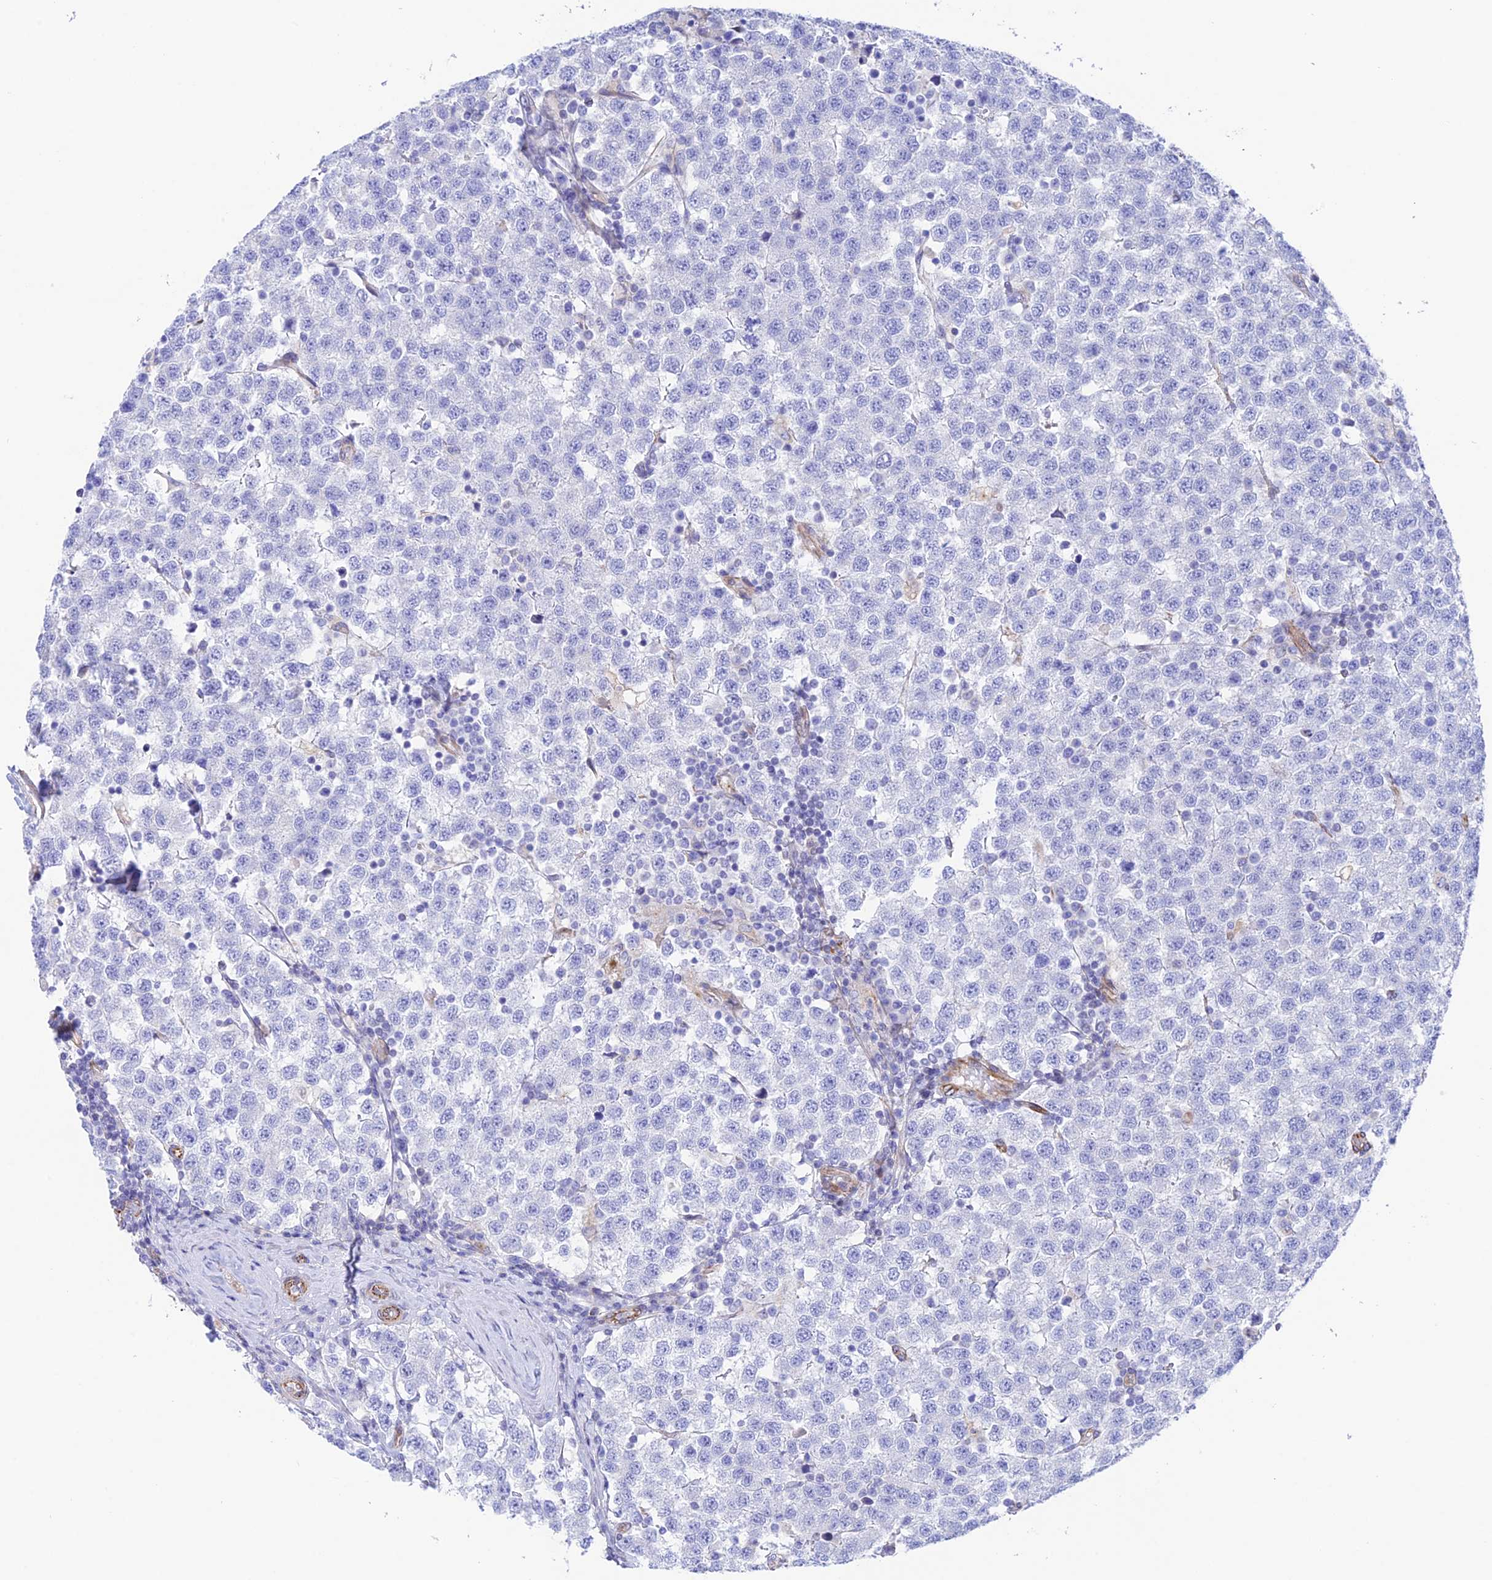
{"staining": {"intensity": "negative", "quantity": "none", "location": "none"}, "tissue": "testis cancer", "cell_type": "Tumor cells", "image_type": "cancer", "snomed": [{"axis": "morphology", "description": "Seminoma, NOS"}, {"axis": "topography", "description": "Testis"}], "caption": "This is a image of immunohistochemistry (IHC) staining of testis cancer, which shows no positivity in tumor cells.", "gene": "ZNF652", "patient": {"sex": "male", "age": 34}}